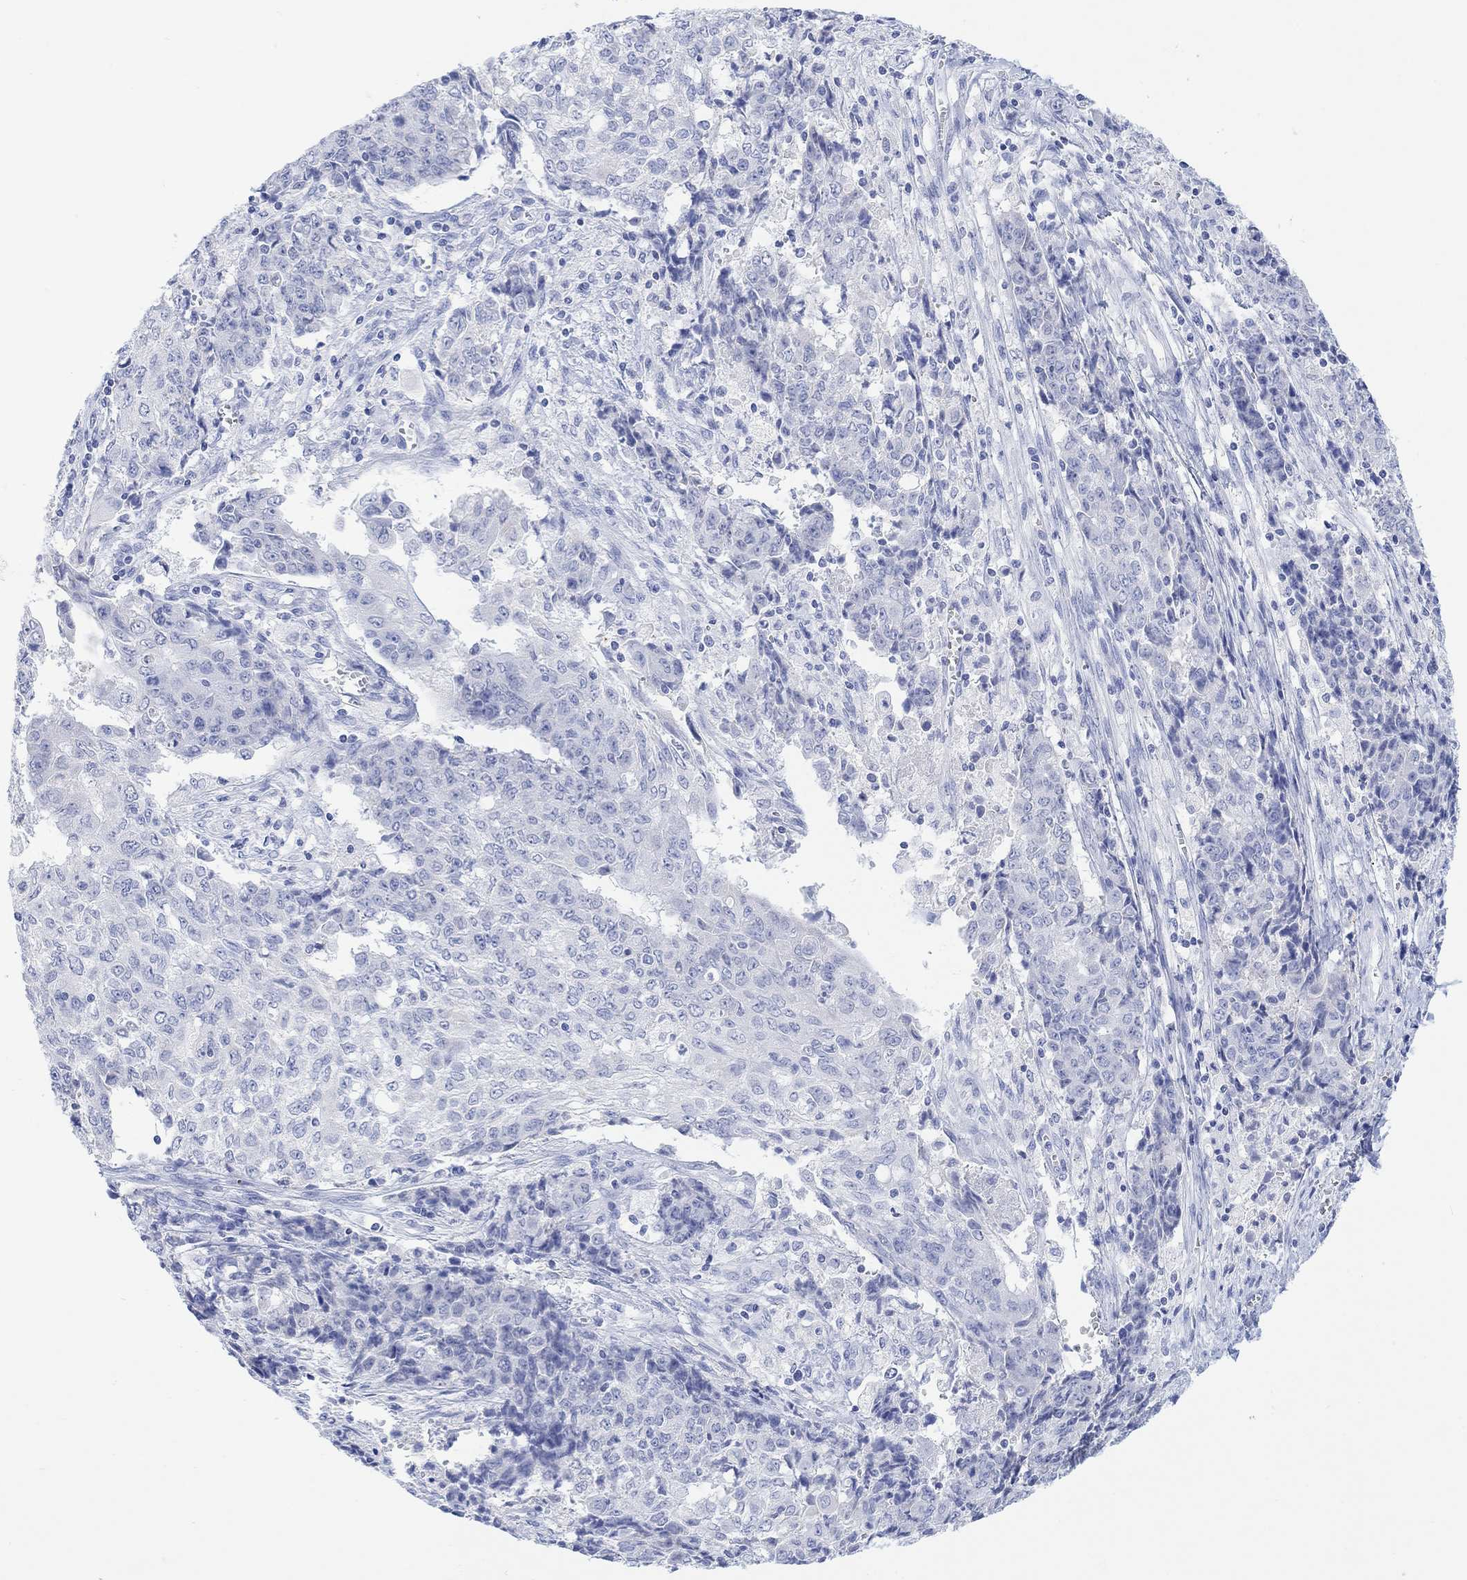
{"staining": {"intensity": "negative", "quantity": "none", "location": "none"}, "tissue": "ovarian cancer", "cell_type": "Tumor cells", "image_type": "cancer", "snomed": [{"axis": "morphology", "description": "Carcinoma, endometroid"}, {"axis": "topography", "description": "Ovary"}], "caption": "Immunohistochemistry of human ovarian endometroid carcinoma shows no expression in tumor cells.", "gene": "CALCA", "patient": {"sex": "female", "age": 42}}